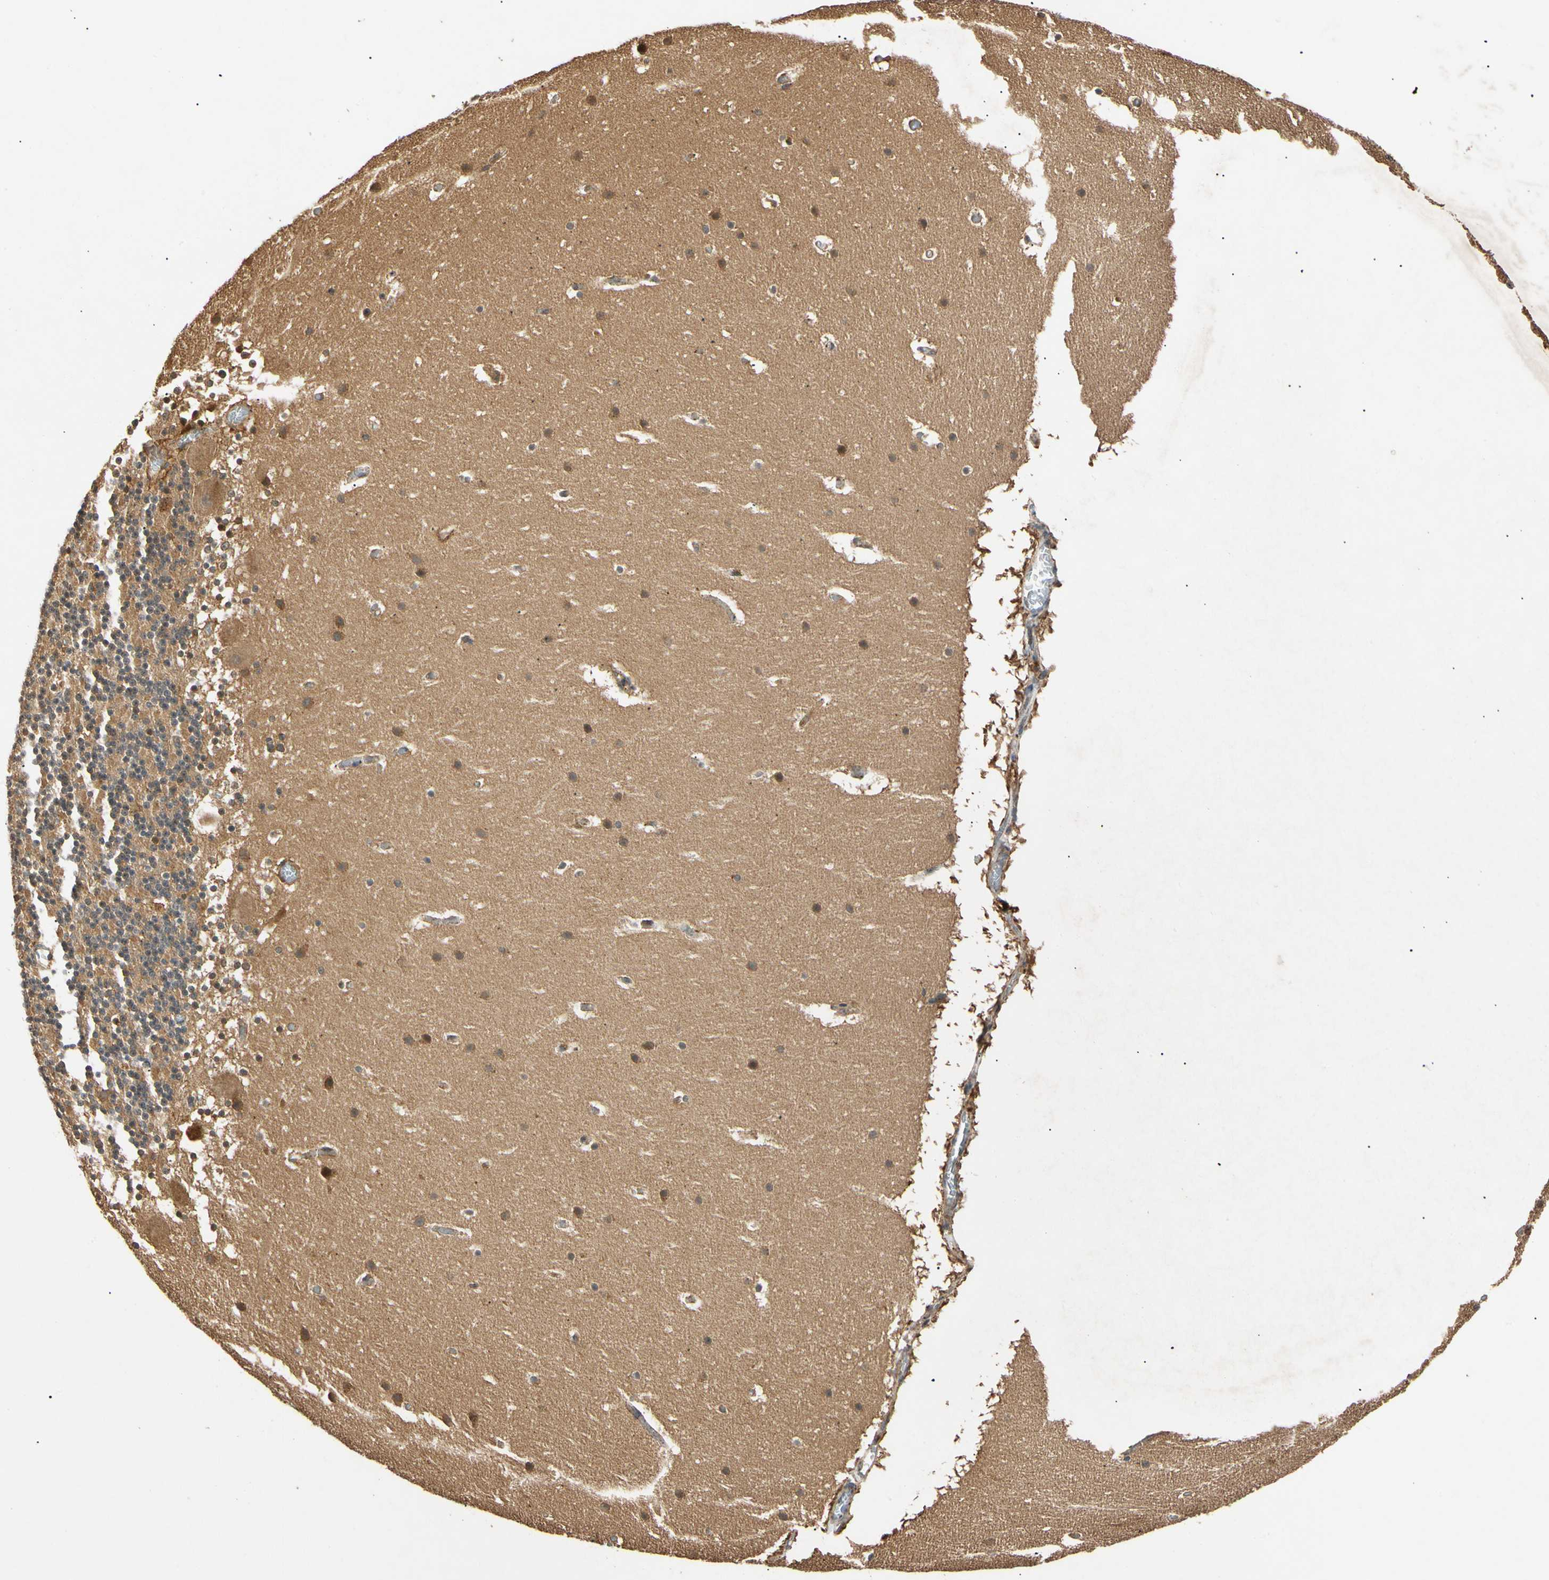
{"staining": {"intensity": "moderate", "quantity": ">75%", "location": "cytoplasmic/membranous"}, "tissue": "cerebellum", "cell_type": "Cells in granular layer", "image_type": "normal", "snomed": [{"axis": "morphology", "description": "Normal tissue, NOS"}, {"axis": "topography", "description": "Cerebellum"}], "caption": "Benign cerebellum displays moderate cytoplasmic/membranous positivity in about >75% of cells in granular layer, visualized by immunohistochemistry. The staining was performed using DAB (3,3'-diaminobenzidine) to visualize the protein expression in brown, while the nuclei were stained in blue with hematoxylin (Magnification: 20x).", "gene": "MRPS22", "patient": {"sex": "male", "age": 45}}